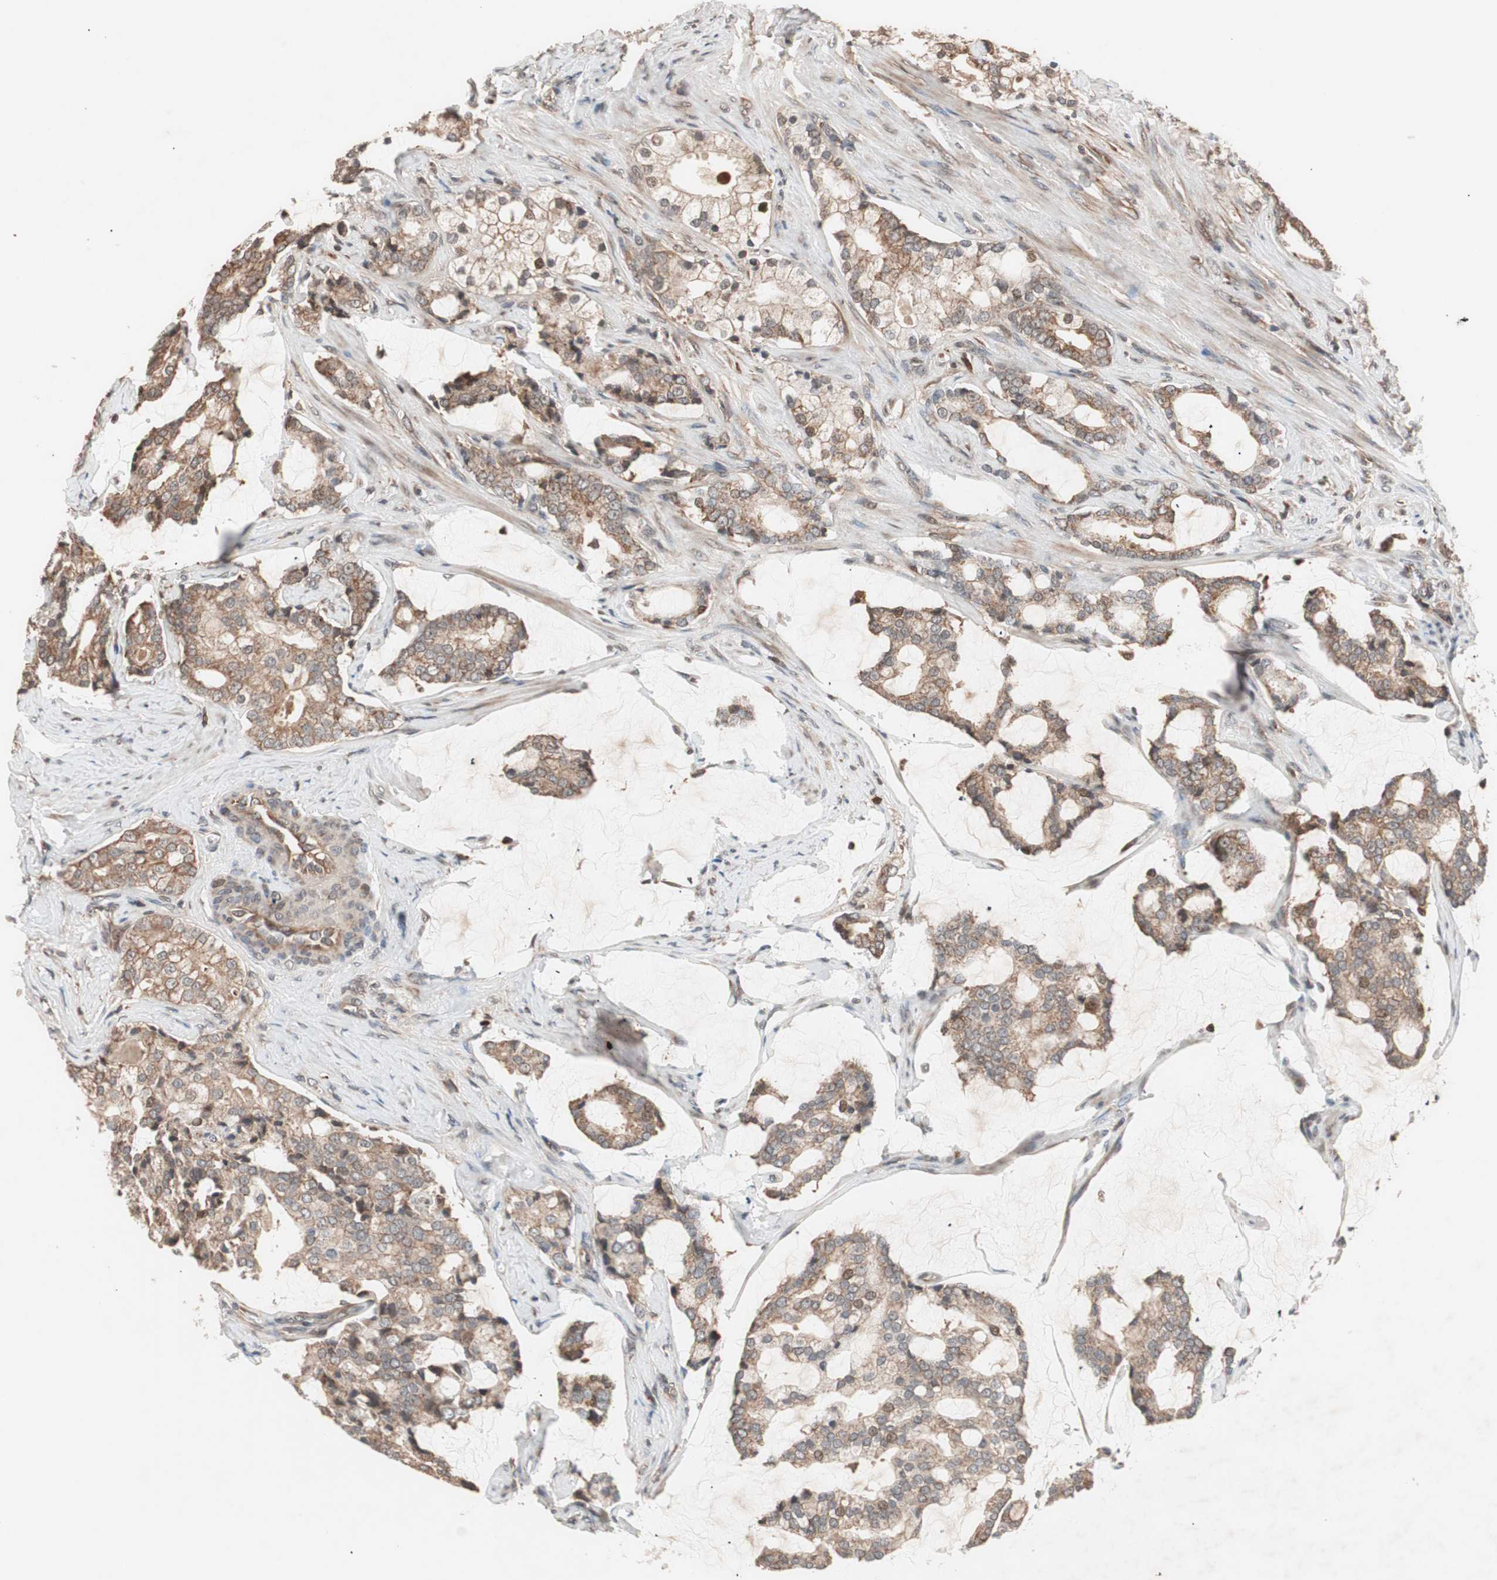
{"staining": {"intensity": "moderate", "quantity": ">75%", "location": "cytoplasmic/membranous"}, "tissue": "prostate cancer", "cell_type": "Tumor cells", "image_type": "cancer", "snomed": [{"axis": "morphology", "description": "Adenocarcinoma, Low grade"}, {"axis": "topography", "description": "Prostate"}], "caption": "Low-grade adenocarcinoma (prostate) stained for a protein (brown) displays moderate cytoplasmic/membranous positive positivity in approximately >75% of tumor cells.", "gene": "NF2", "patient": {"sex": "male", "age": 58}}